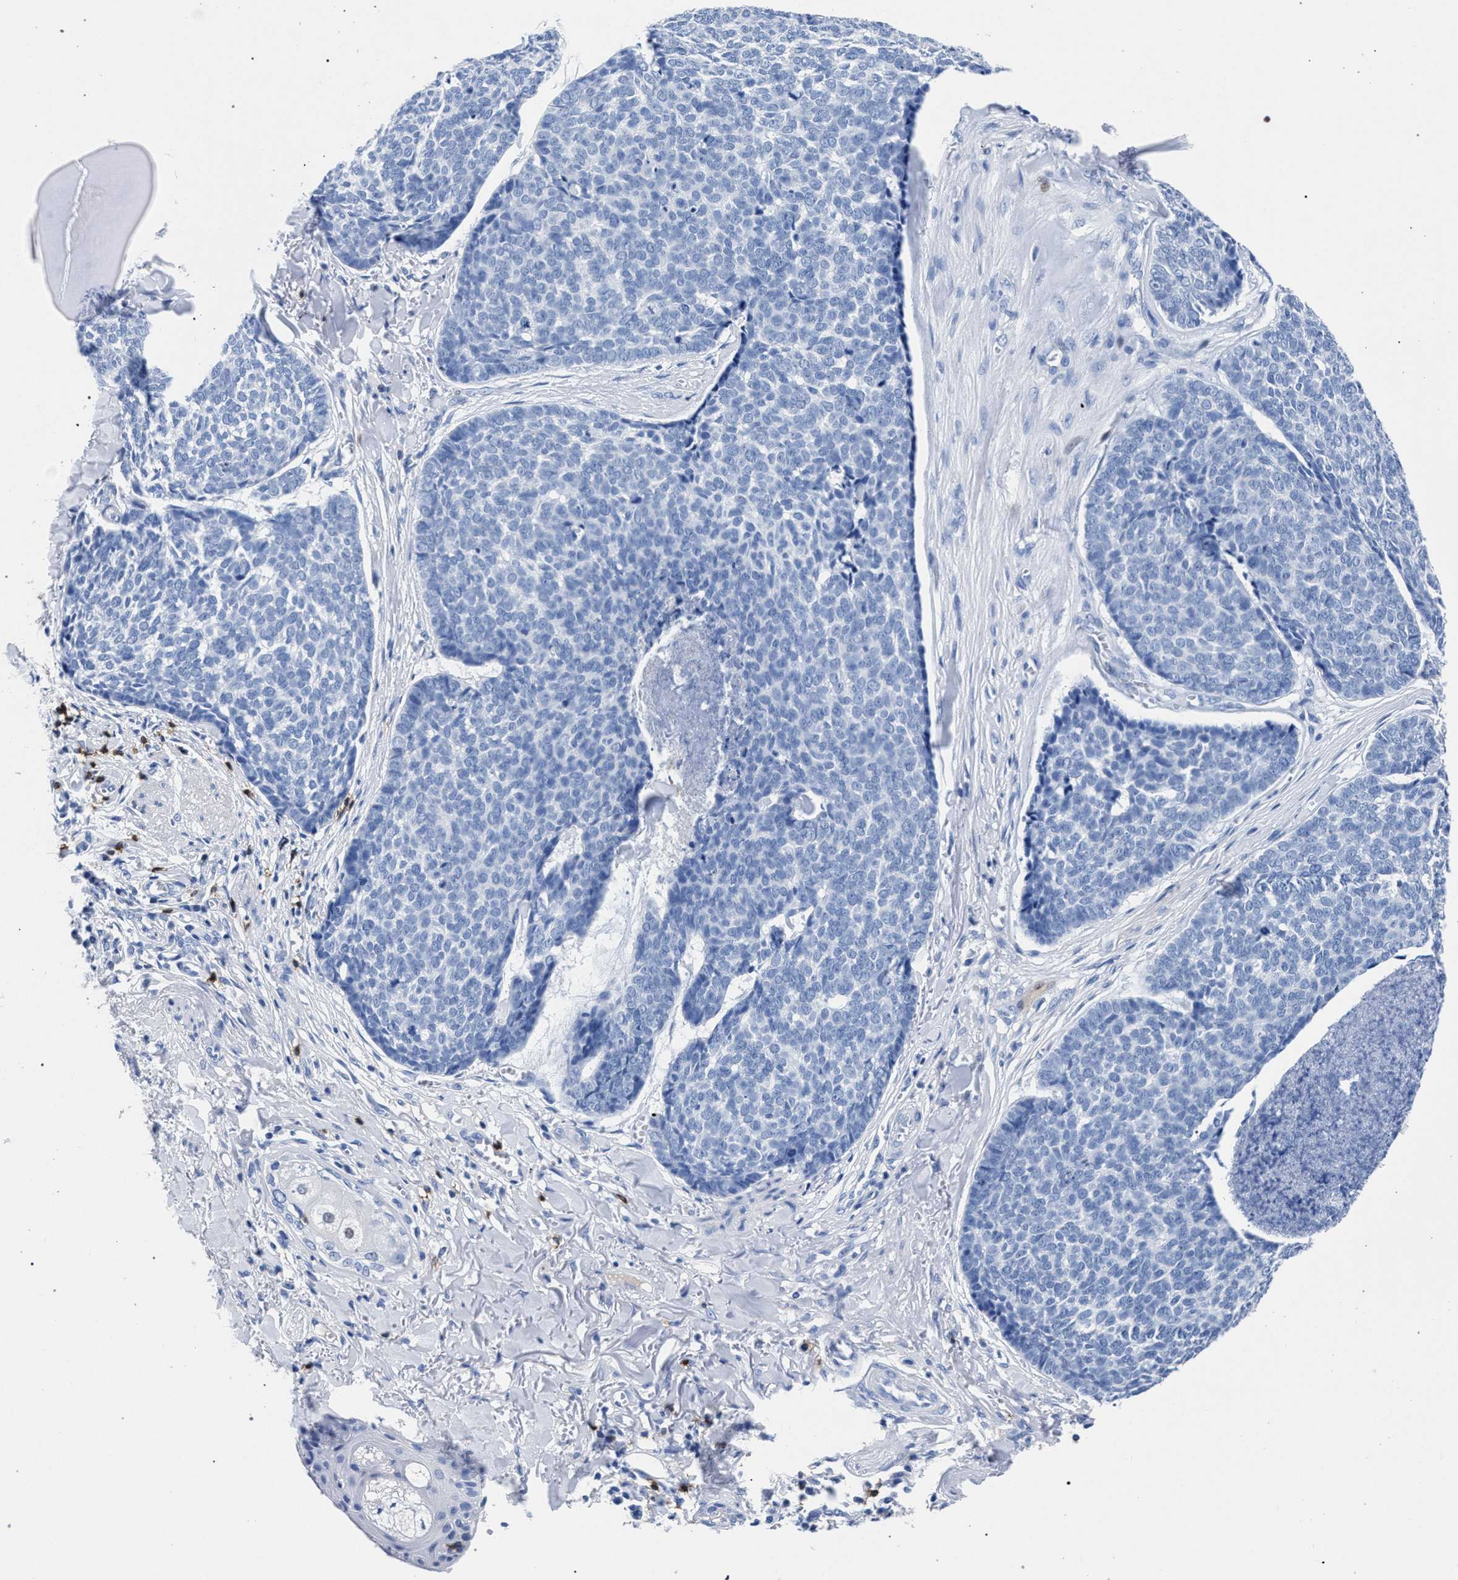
{"staining": {"intensity": "negative", "quantity": "none", "location": "none"}, "tissue": "skin cancer", "cell_type": "Tumor cells", "image_type": "cancer", "snomed": [{"axis": "morphology", "description": "Basal cell carcinoma"}, {"axis": "topography", "description": "Skin"}], "caption": "Human skin cancer stained for a protein using immunohistochemistry (IHC) demonstrates no positivity in tumor cells.", "gene": "KLRK1", "patient": {"sex": "male", "age": 84}}